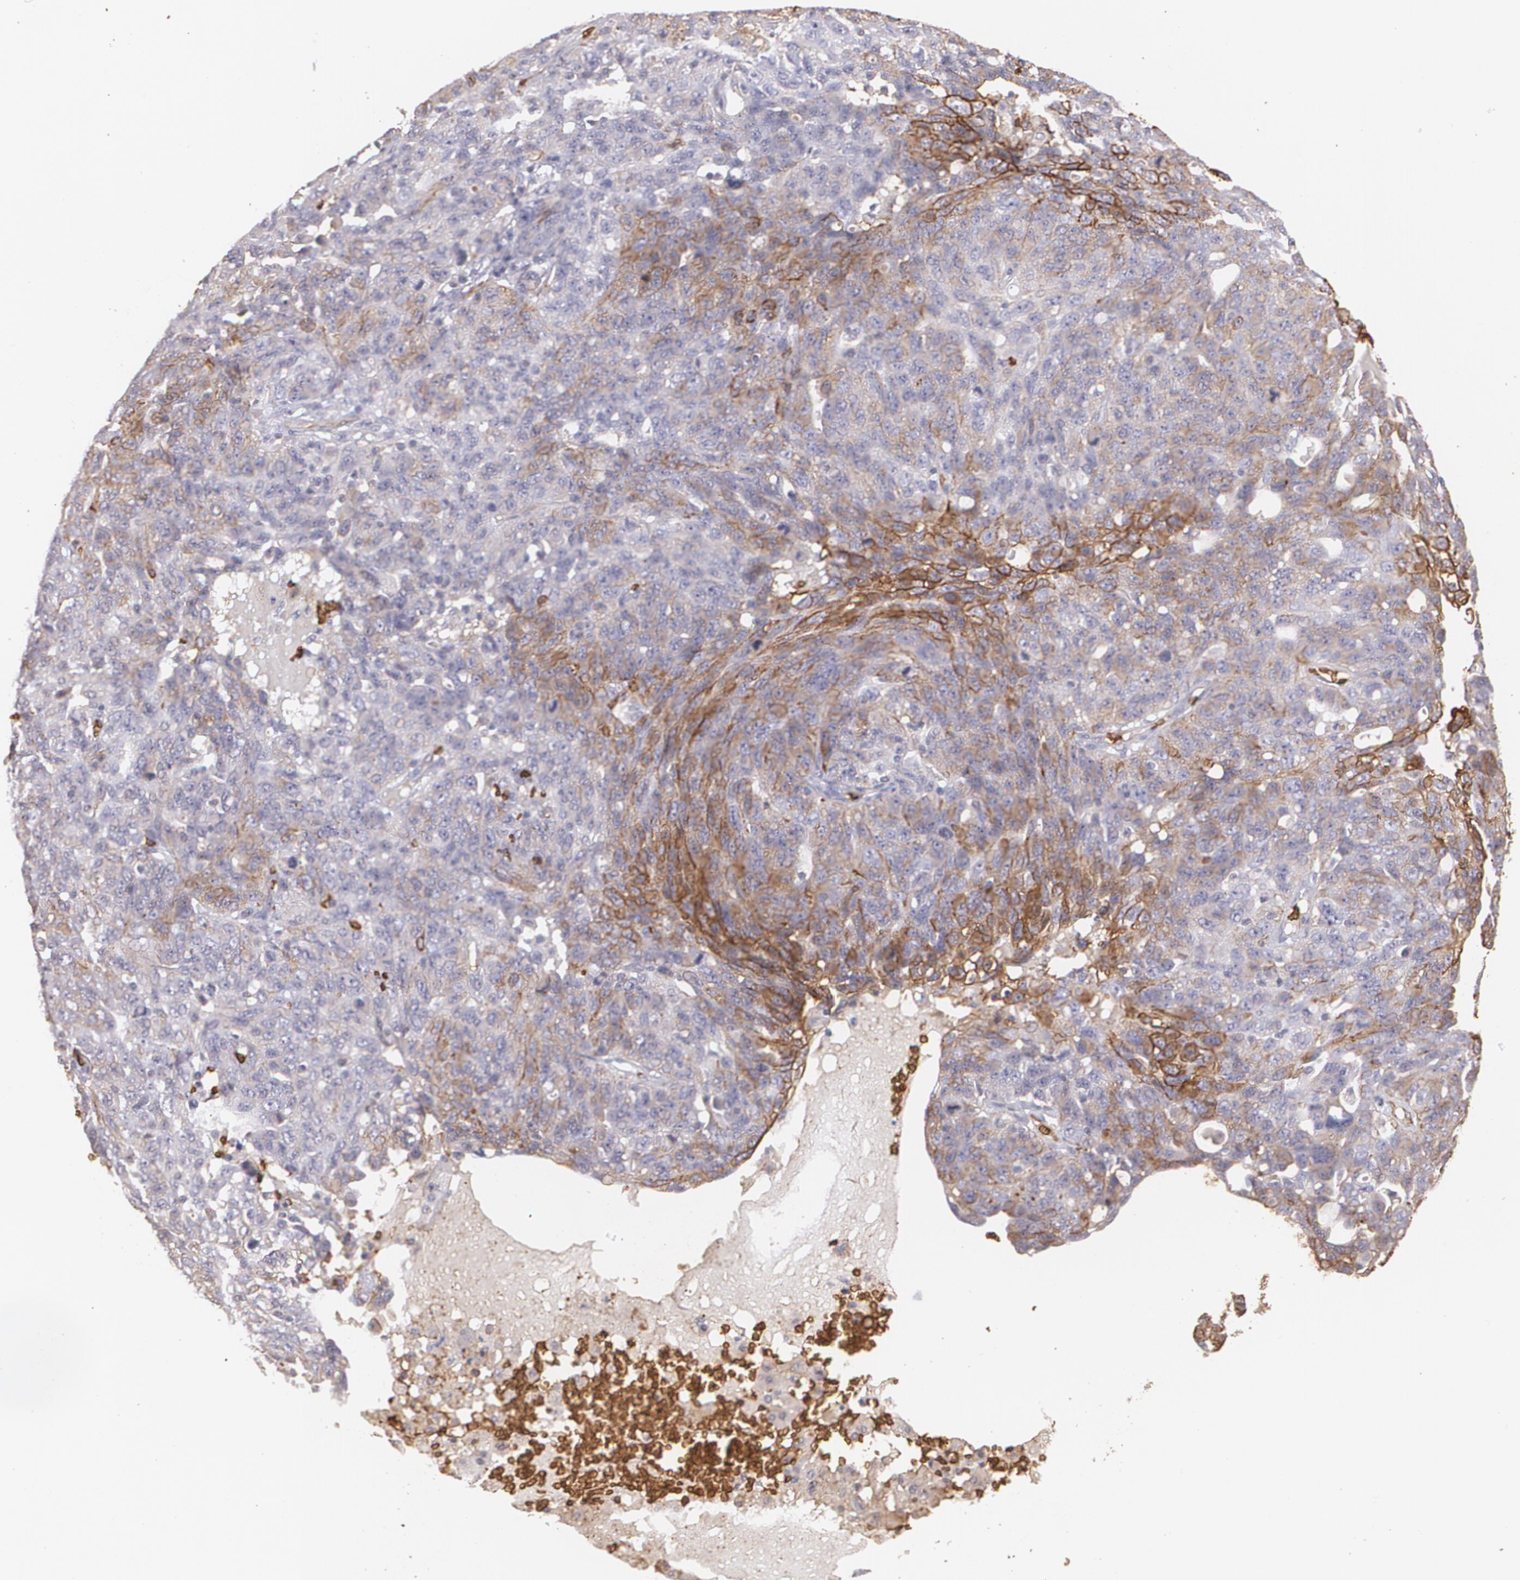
{"staining": {"intensity": "moderate", "quantity": ">75%", "location": "cytoplasmic/membranous"}, "tissue": "ovarian cancer", "cell_type": "Tumor cells", "image_type": "cancer", "snomed": [{"axis": "morphology", "description": "Cystadenocarcinoma, serous, NOS"}, {"axis": "topography", "description": "Ovary"}], "caption": "Protein expression analysis of human ovarian cancer reveals moderate cytoplasmic/membranous expression in approximately >75% of tumor cells.", "gene": "SLC2A1", "patient": {"sex": "female", "age": 71}}